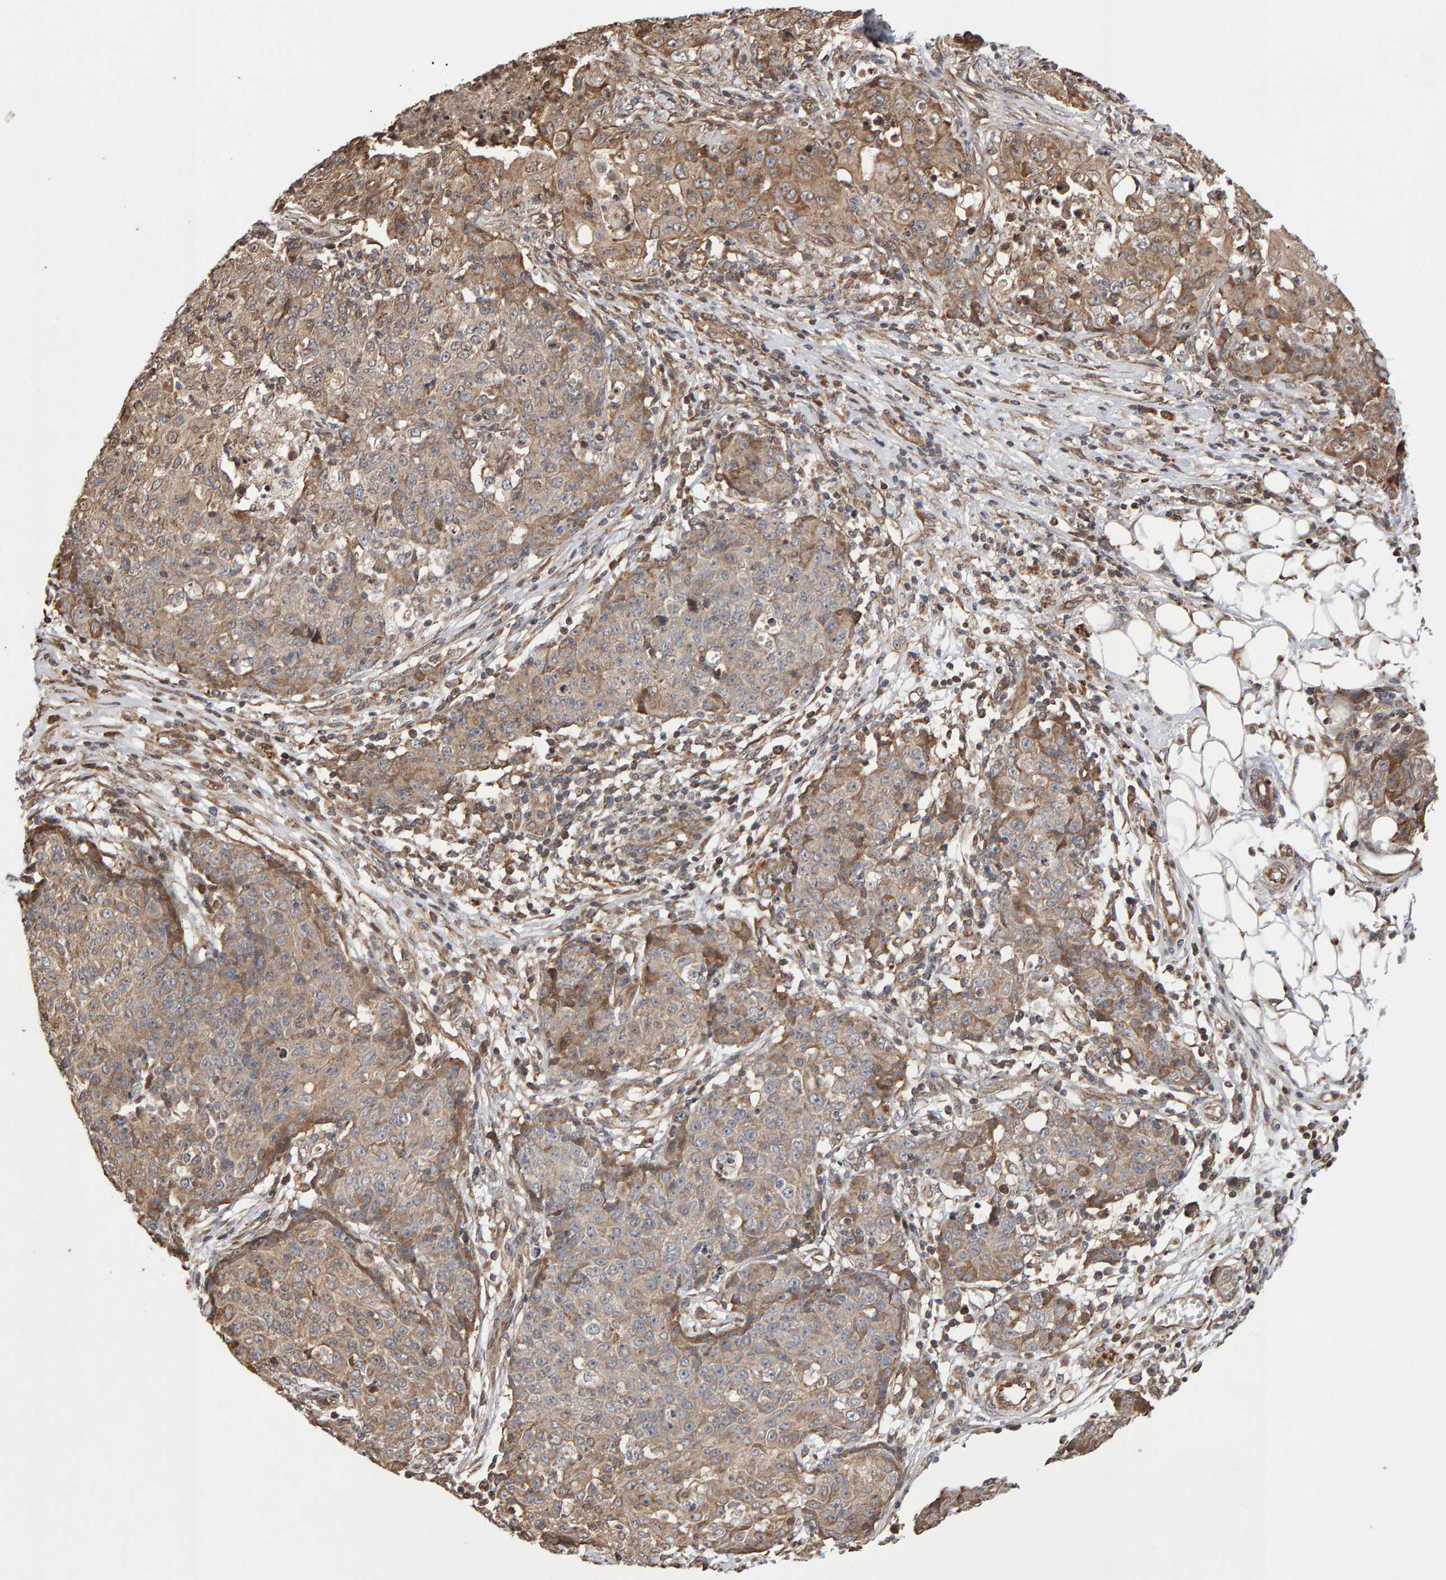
{"staining": {"intensity": "moderate", "quantity": "<25%", "location": "cytoplasmic/membranous"}, "tissue": "ovarian cancer", "cell_type": "Tumor cells", "image_type": "cancer", "snomed": [{"axis": "morphology", "description": "Carcinoma, endometroid"}, {"axis": "topography", "description": "Ovary"}], "caption": "Immunohistochemistry of human ovarian cancer (endometroid carcinoma) displays low levels of moderate cytoplasmic/membranous positivity in about <25% of tumor cells. (DAB IHC with brightfield microscopy, high magnification).", "gene": "LZTS1", "patient": {"sex": "female", "age": 42}}